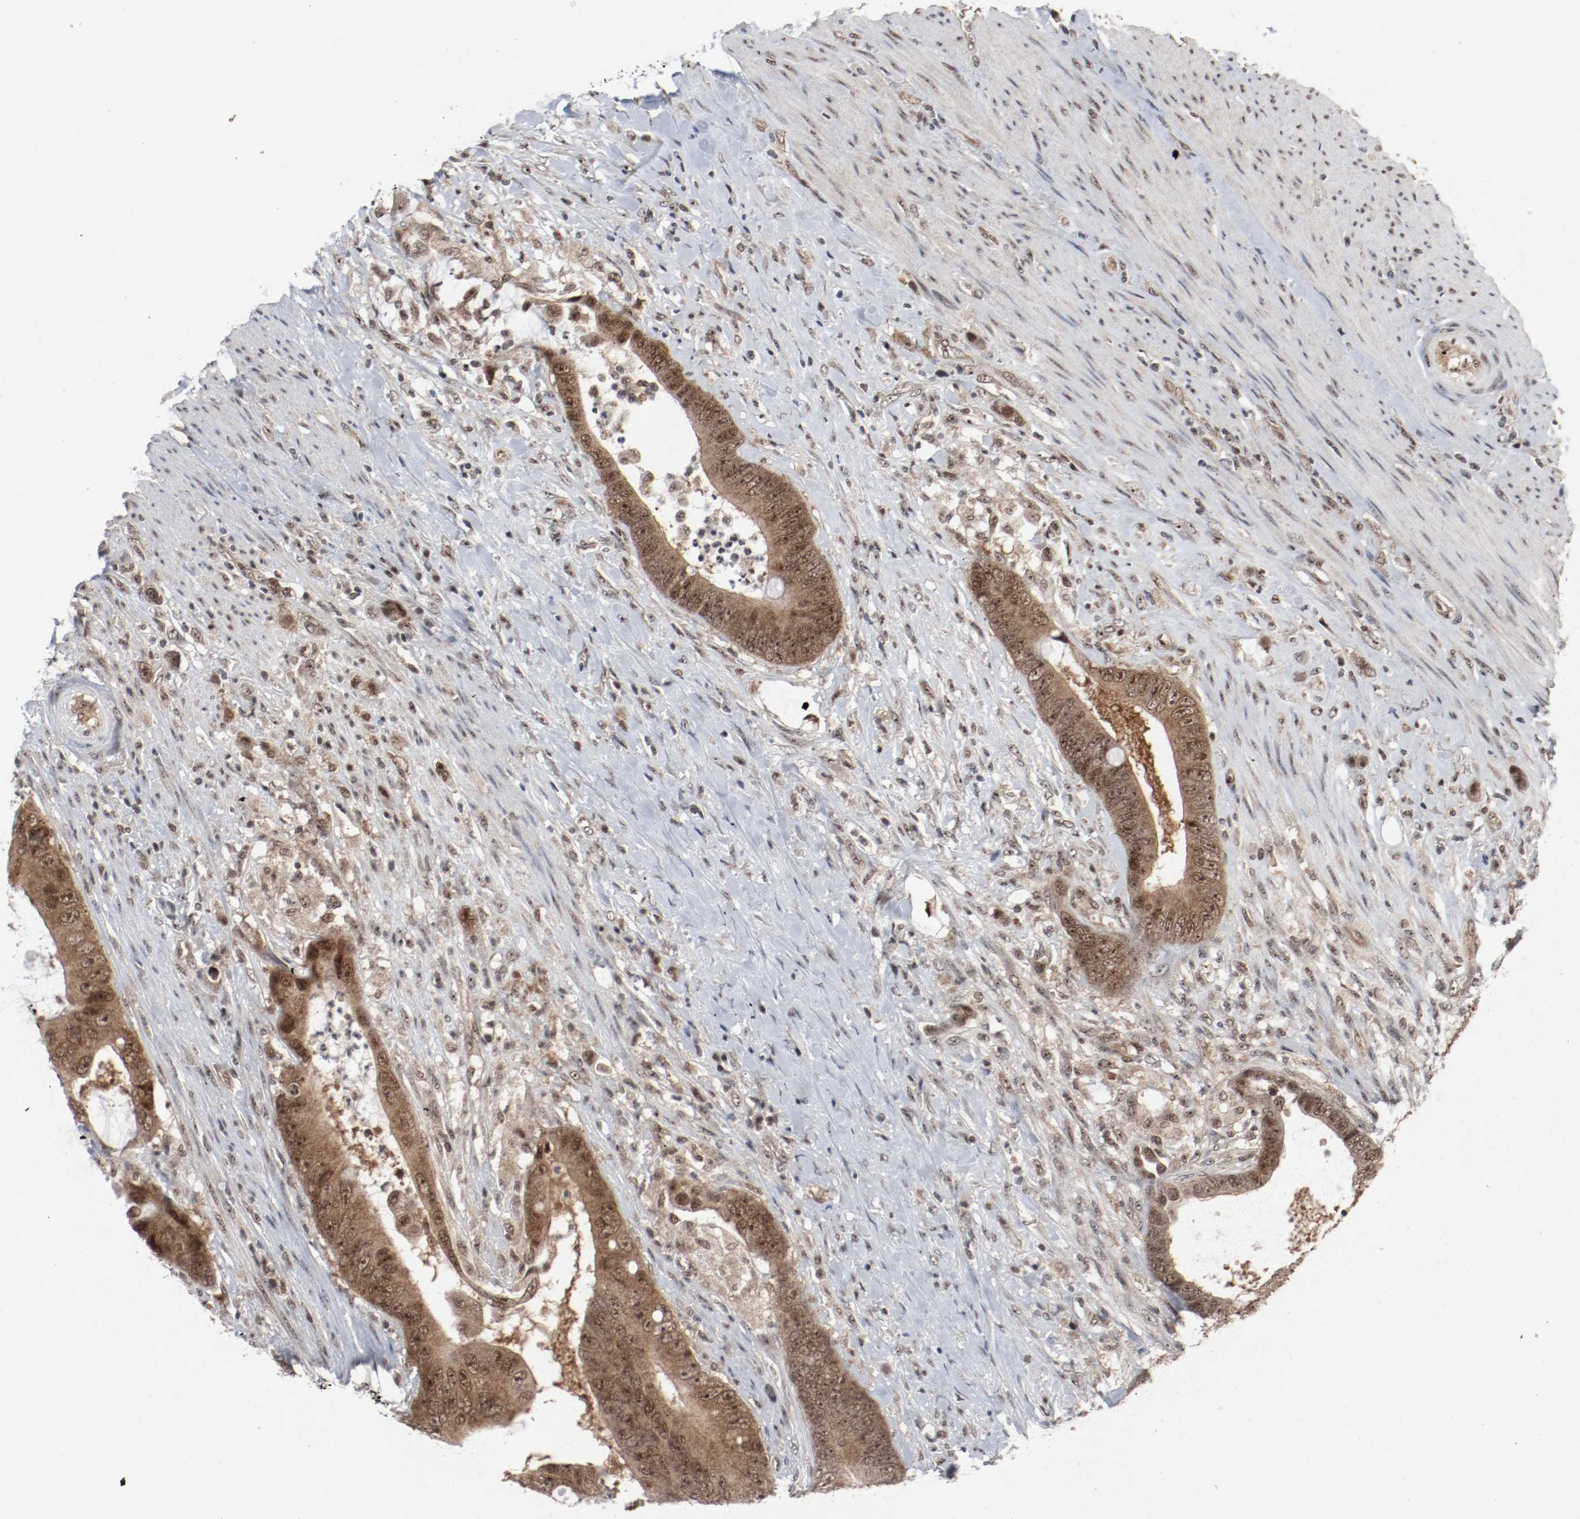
{"staining": {"intensity": "moderate", "quantity": ">75%", "location": "cytoplasmic/membranous,nuclear"}, "tissue": "colorectal cancer", "cell_type": "Tumor cells", "image_type": "cancer", "snomed": [{"axis": "morphology", "description": "Adenocarcinoma, NOS"}, {"axis": "topography", "description": "Rectum"}], "caption": "Protein expression analysis of colorectal adenocarcinoma reveals moderate cytoplasmic/membranous and nuclear positivity in approximately >75% of tumor cells.", "gene": "CSNK2B", "patient": {"sex": "female", "age": 77}}